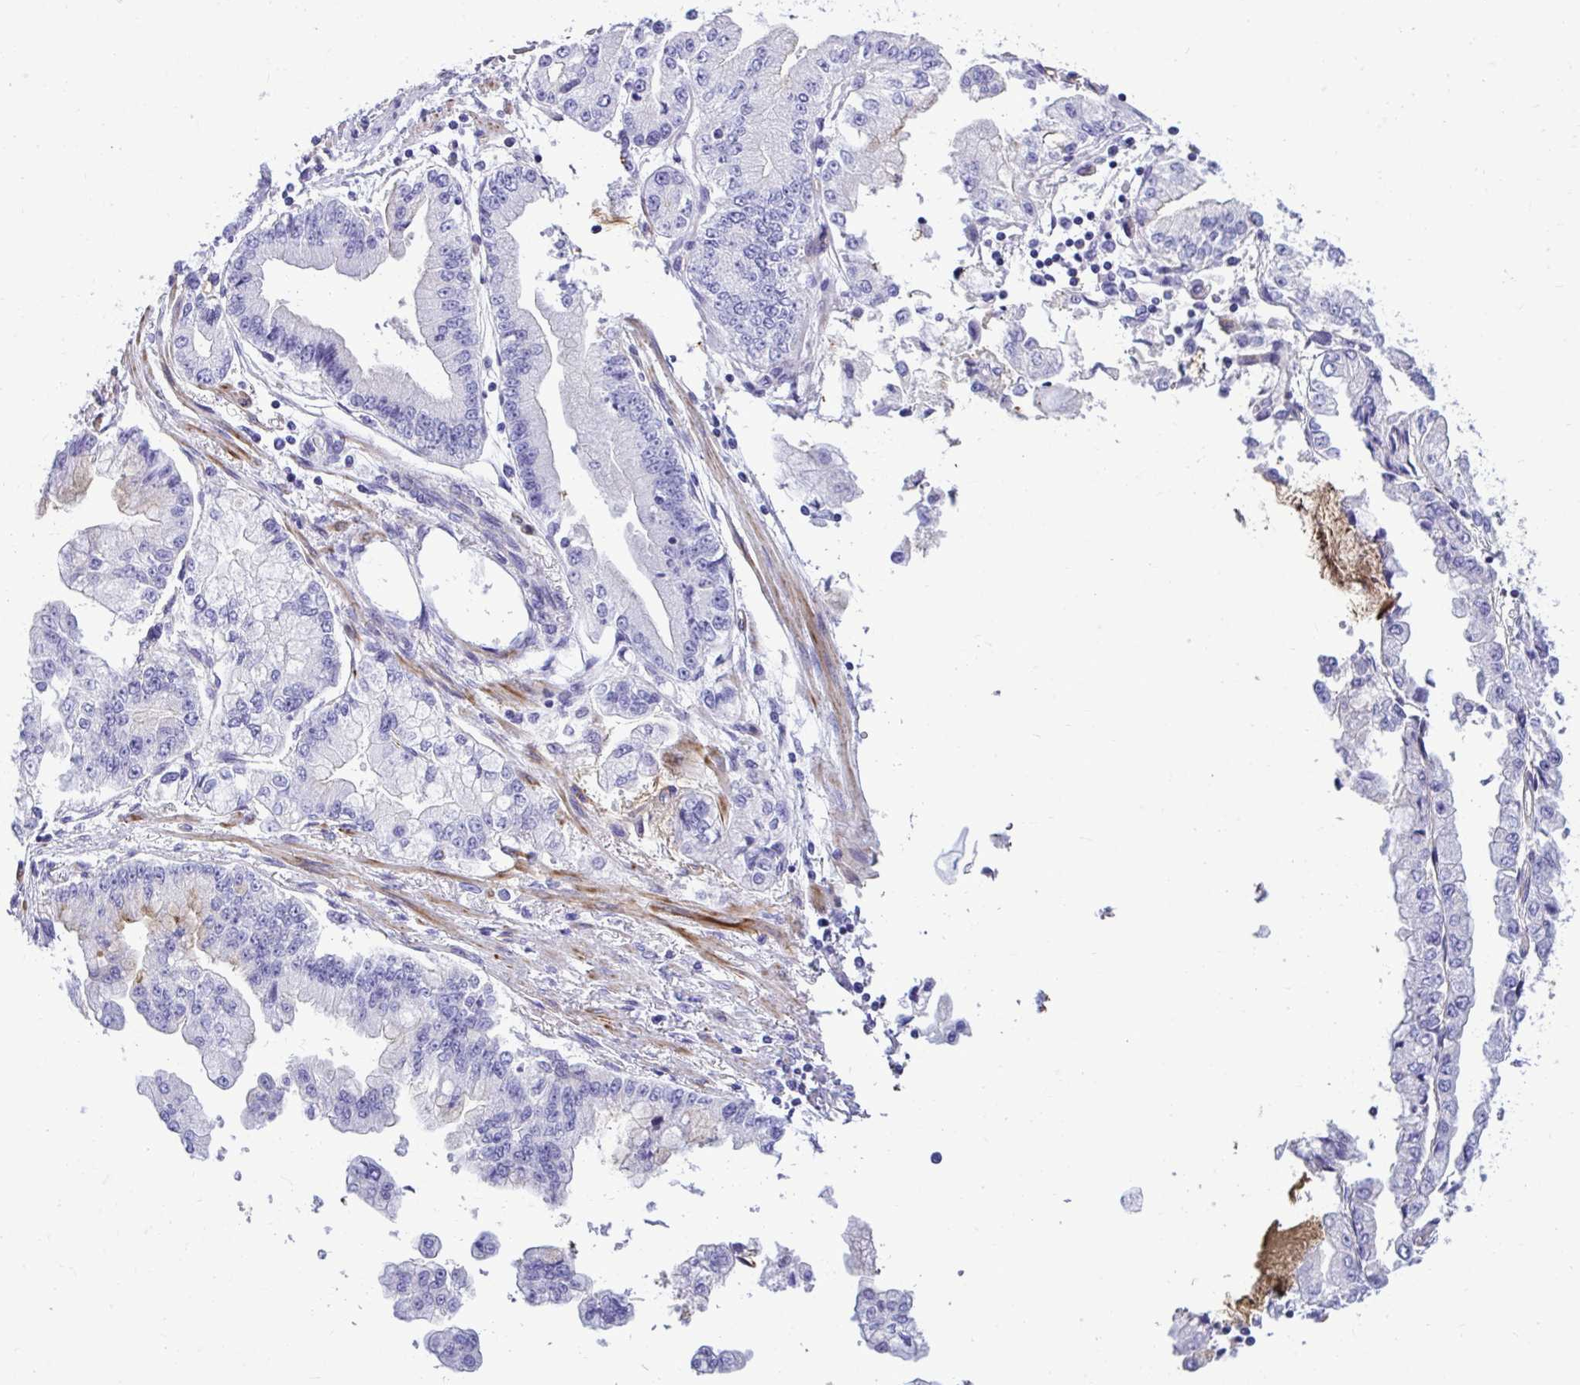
{"staining": {"intensity": "negative", "quantity": "none", "location": "none"}, "tissue": "stomach cancer", "cell_type": "Tumor cells", "image_type": "cancer", "snomed": [{"axis": "morphology", "description": "Adenocarcinoma, NOS"}, {"axis": "topography", "description": "Stomach, upper"}], "caption": "Photomicrograph shows no protein expression in tumor cells of stomach cancer (adenocarcinoma) tissue. (DAB (3,3'-diaminobenzidine) immunohistochemistry, high magnification).", "gene": "ABCG2", "patient": {"sex": "female", "age": 74}}